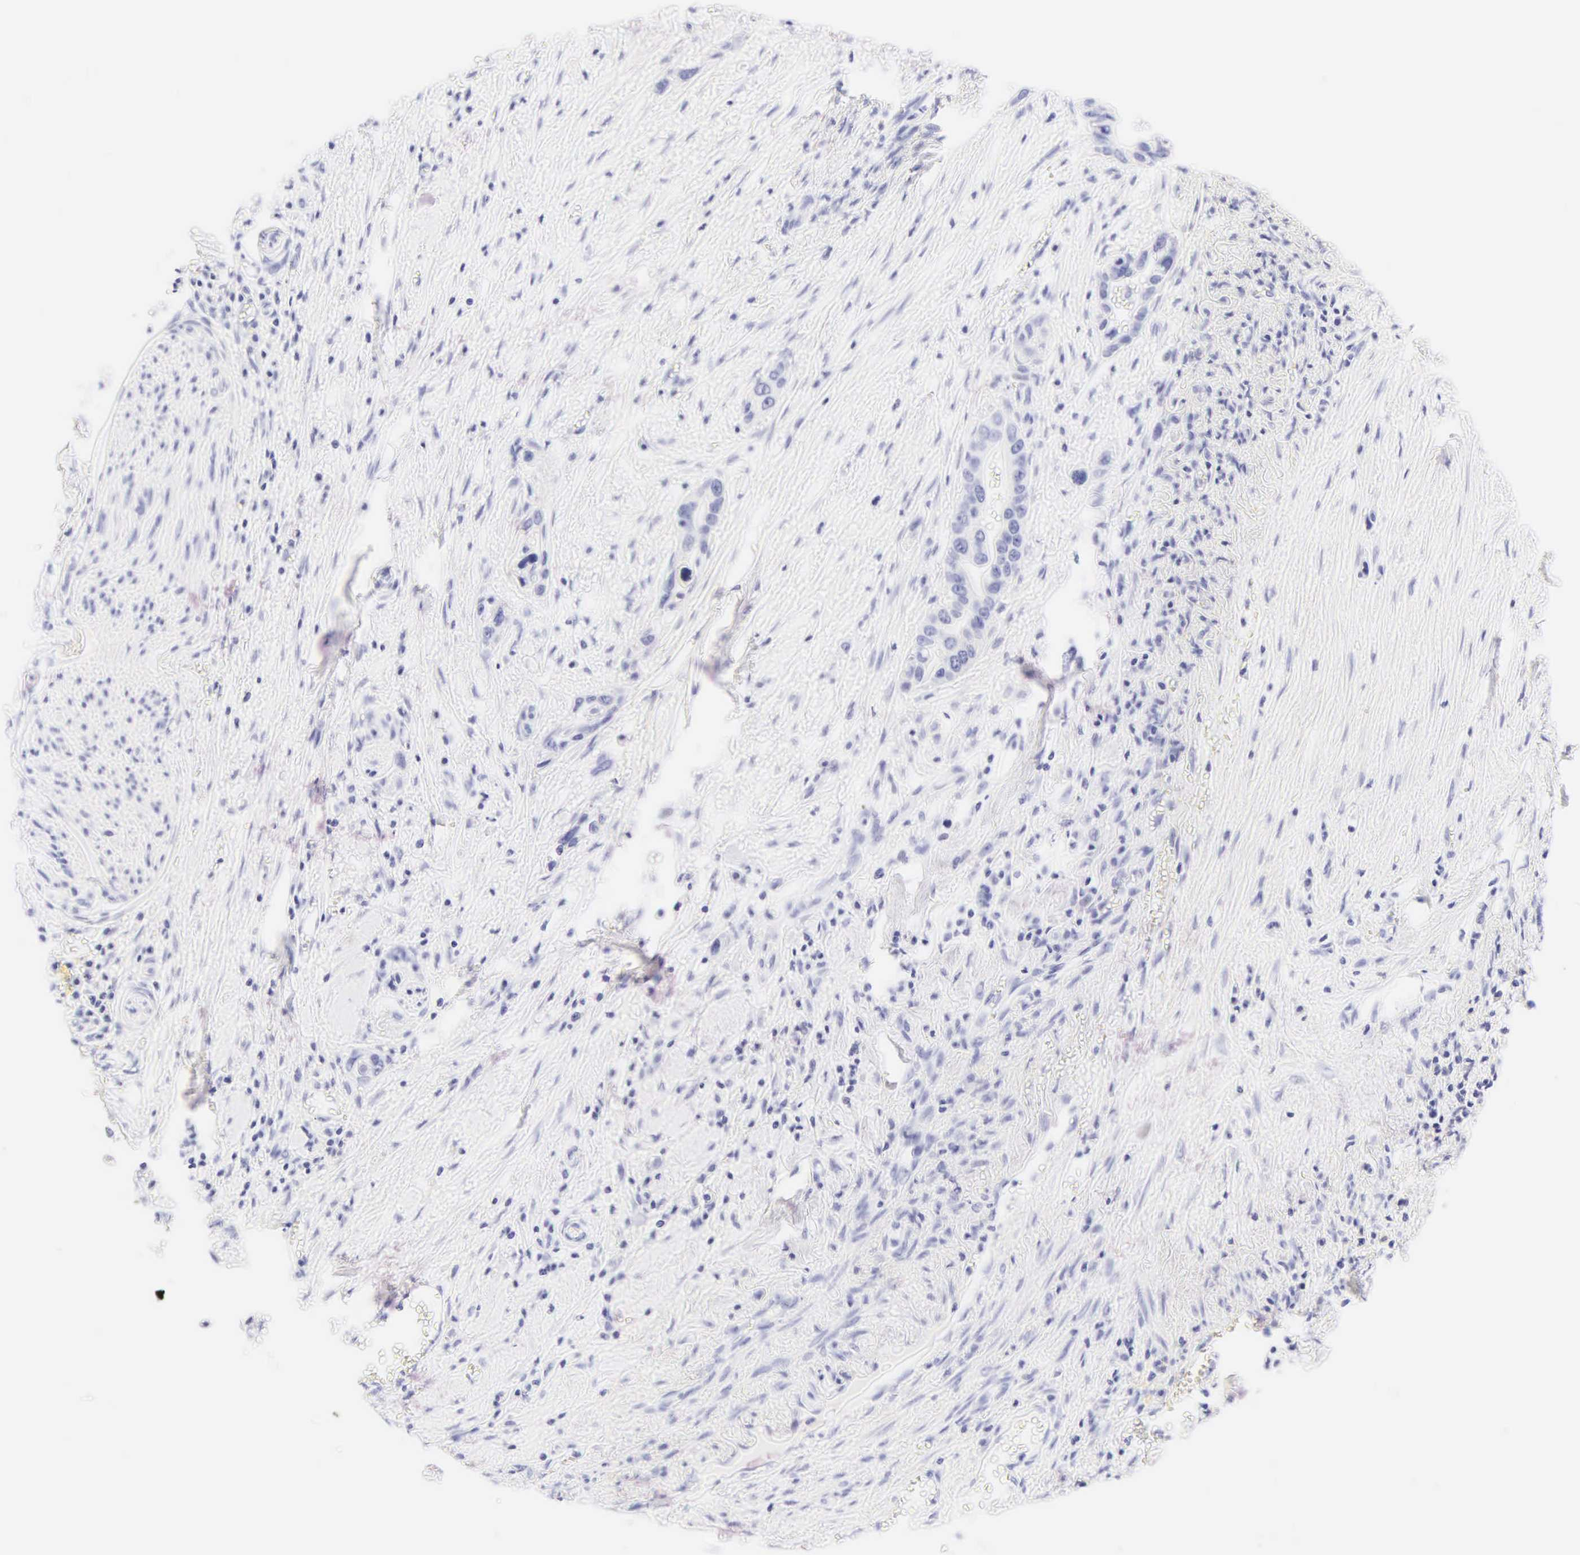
{"staining": {"intensity": "negative", "quantity": "none", "location": "none"}, "tissue": "pancreatic cancer", "cell_type": "Tumor cells", "image_type": "cancer", "snomed": [{"axis": "morphology", "description": "Adenocarcinoma, NOS"}, {"axis": "topography", "description": "Pancreas"}], "caption": "Immunohistochemistry micrograph of neoplastic tissue: adenocarcinoma (pancreatic) stained with DAB reveals no significant protein expression in tumor cells.", "gene": "KRT20", "patient": {"sex": "male", "age": 69}}